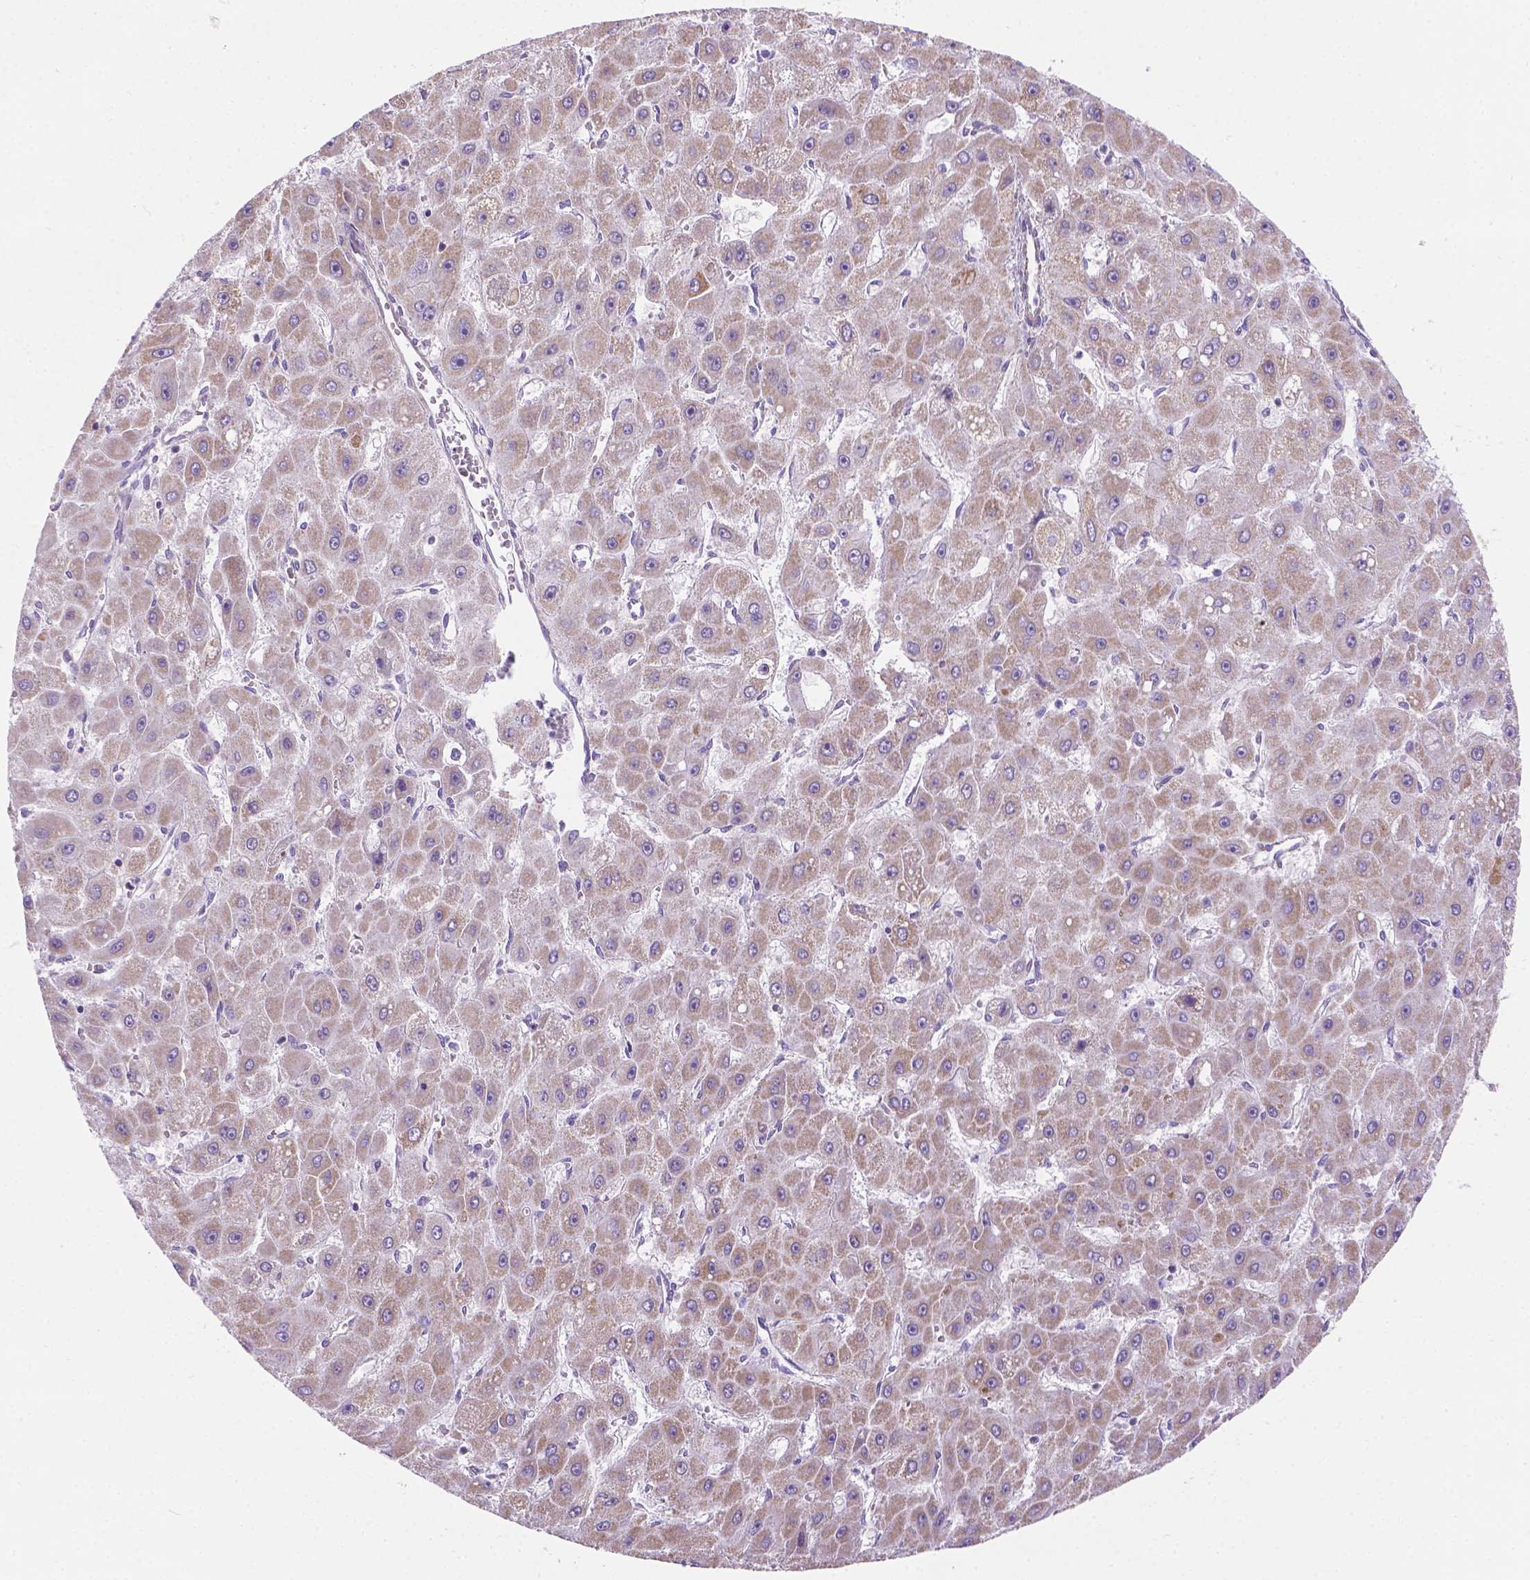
{"staining": {"intensity": "weak", "quantity": "<25%", "location": "cytoplasmic/membranous"}, "tissue": "liver cancer", "cell_type": "Tumor cells", "image_type": "cancer", "snomed": [{"axis": "morphology", "description": "Carcinoma, Hepatocellular, NOS"}, {"axis": "topography", "description": "Liver"}], "caption": "The immunohistochemistry micrograph has no significant staining in tumor cells of liver cancer (hepatocellular carcinoma) tissue.", "gene": "CSPG5", "patient": {"sex": "female", "age": 25}}